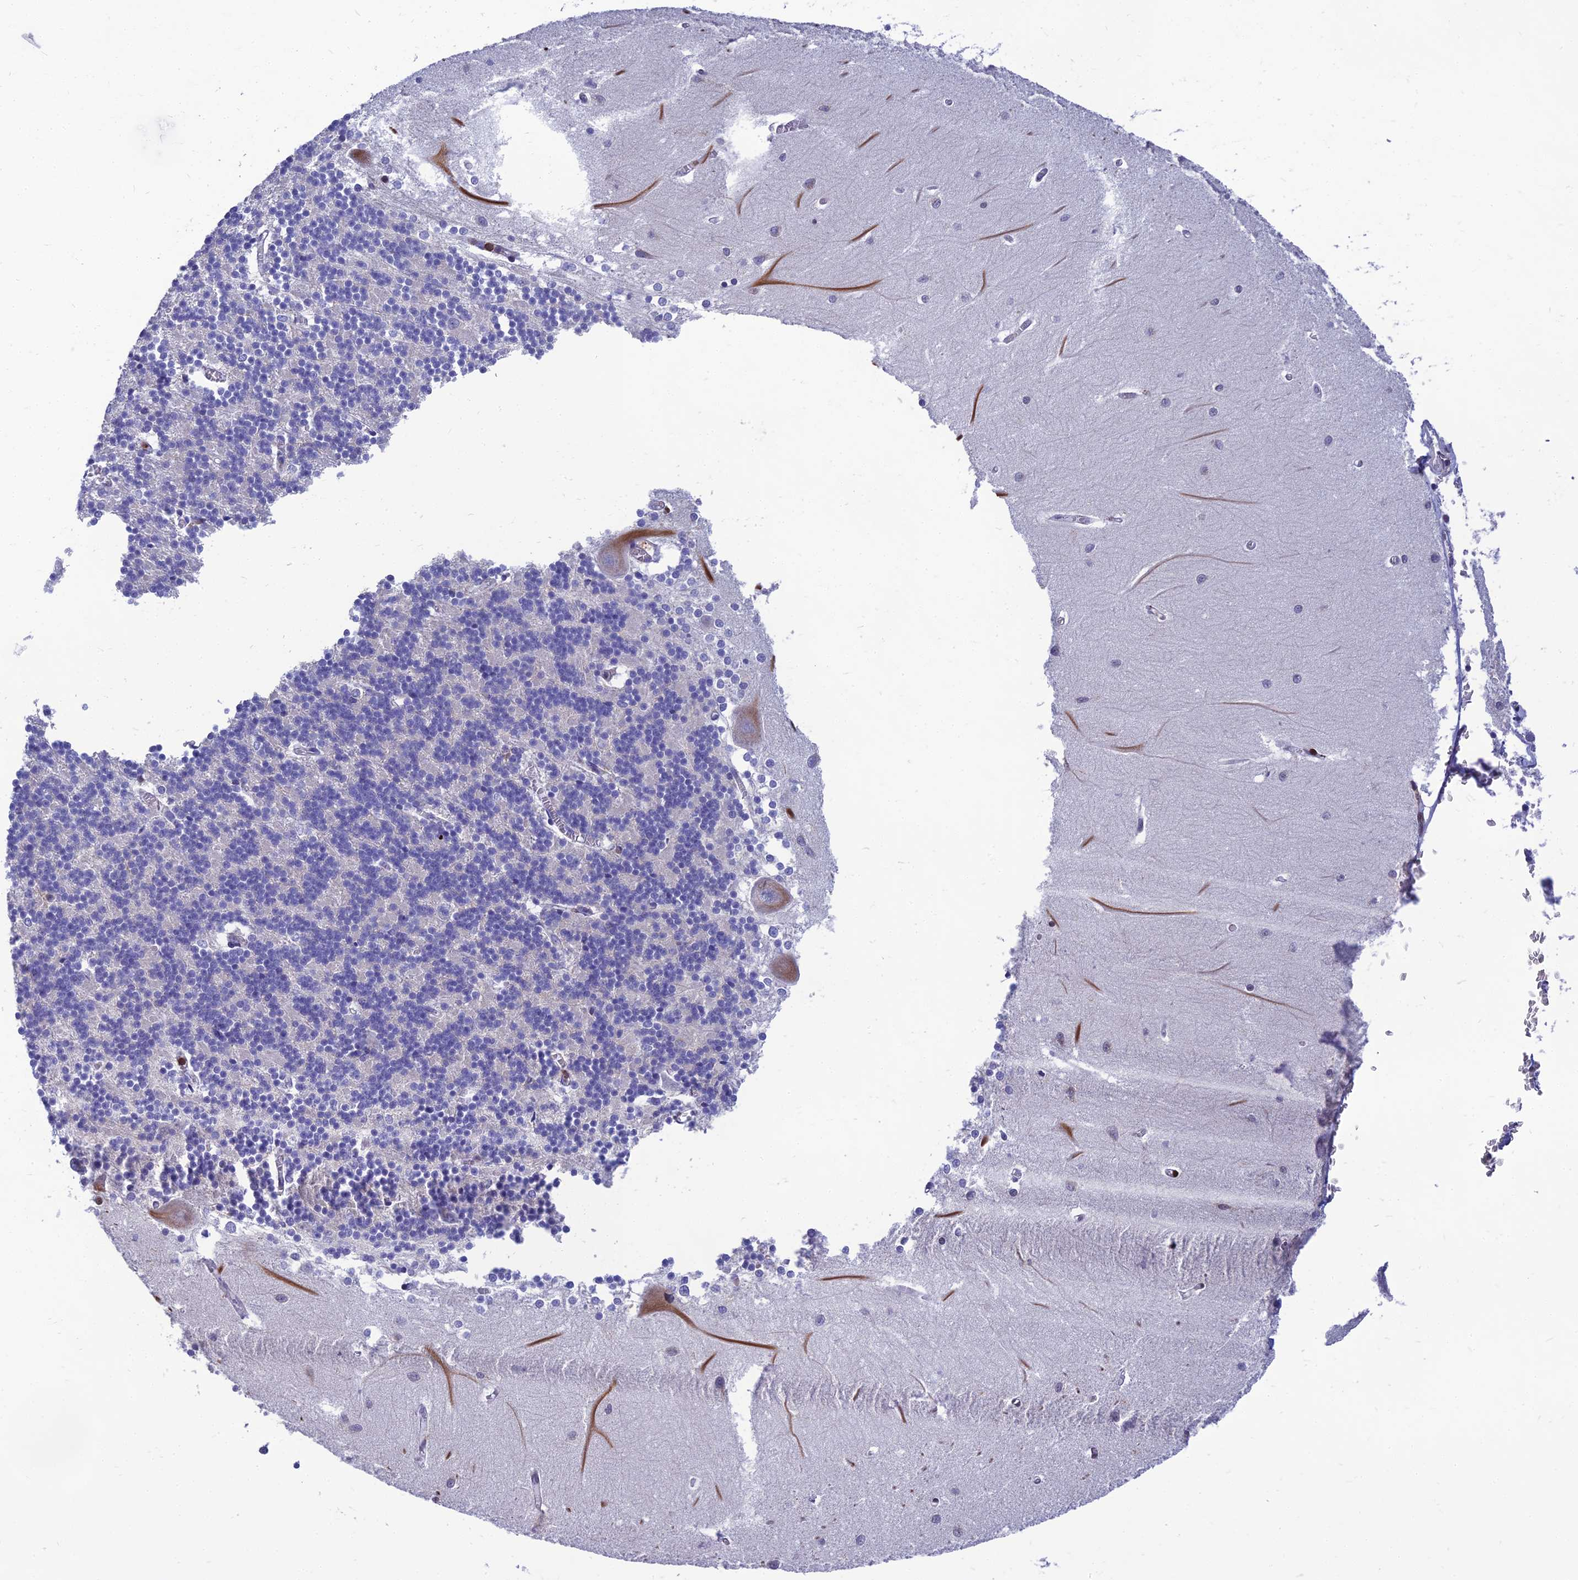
{"staining": {"intensity": "negative", "quantity": "none", "location": "none"}, "tissue": "cerebellum", "cell_type": "Cells in granular layer", "image_type": "normal", "snomed": [{"axis": "morphology", "description": "Normal tissue, NOS"}, {"axis": "topography", "description": "Cerebellum"}], "caption": "DAB (3,3'-diaminobenzidine) immunohistochemical staining of normal human cerebellum demonstrates no significant staining in cells in granular layer.", "gene": "PPP1R18", "patient": {"sex": "male", "age": 37}}